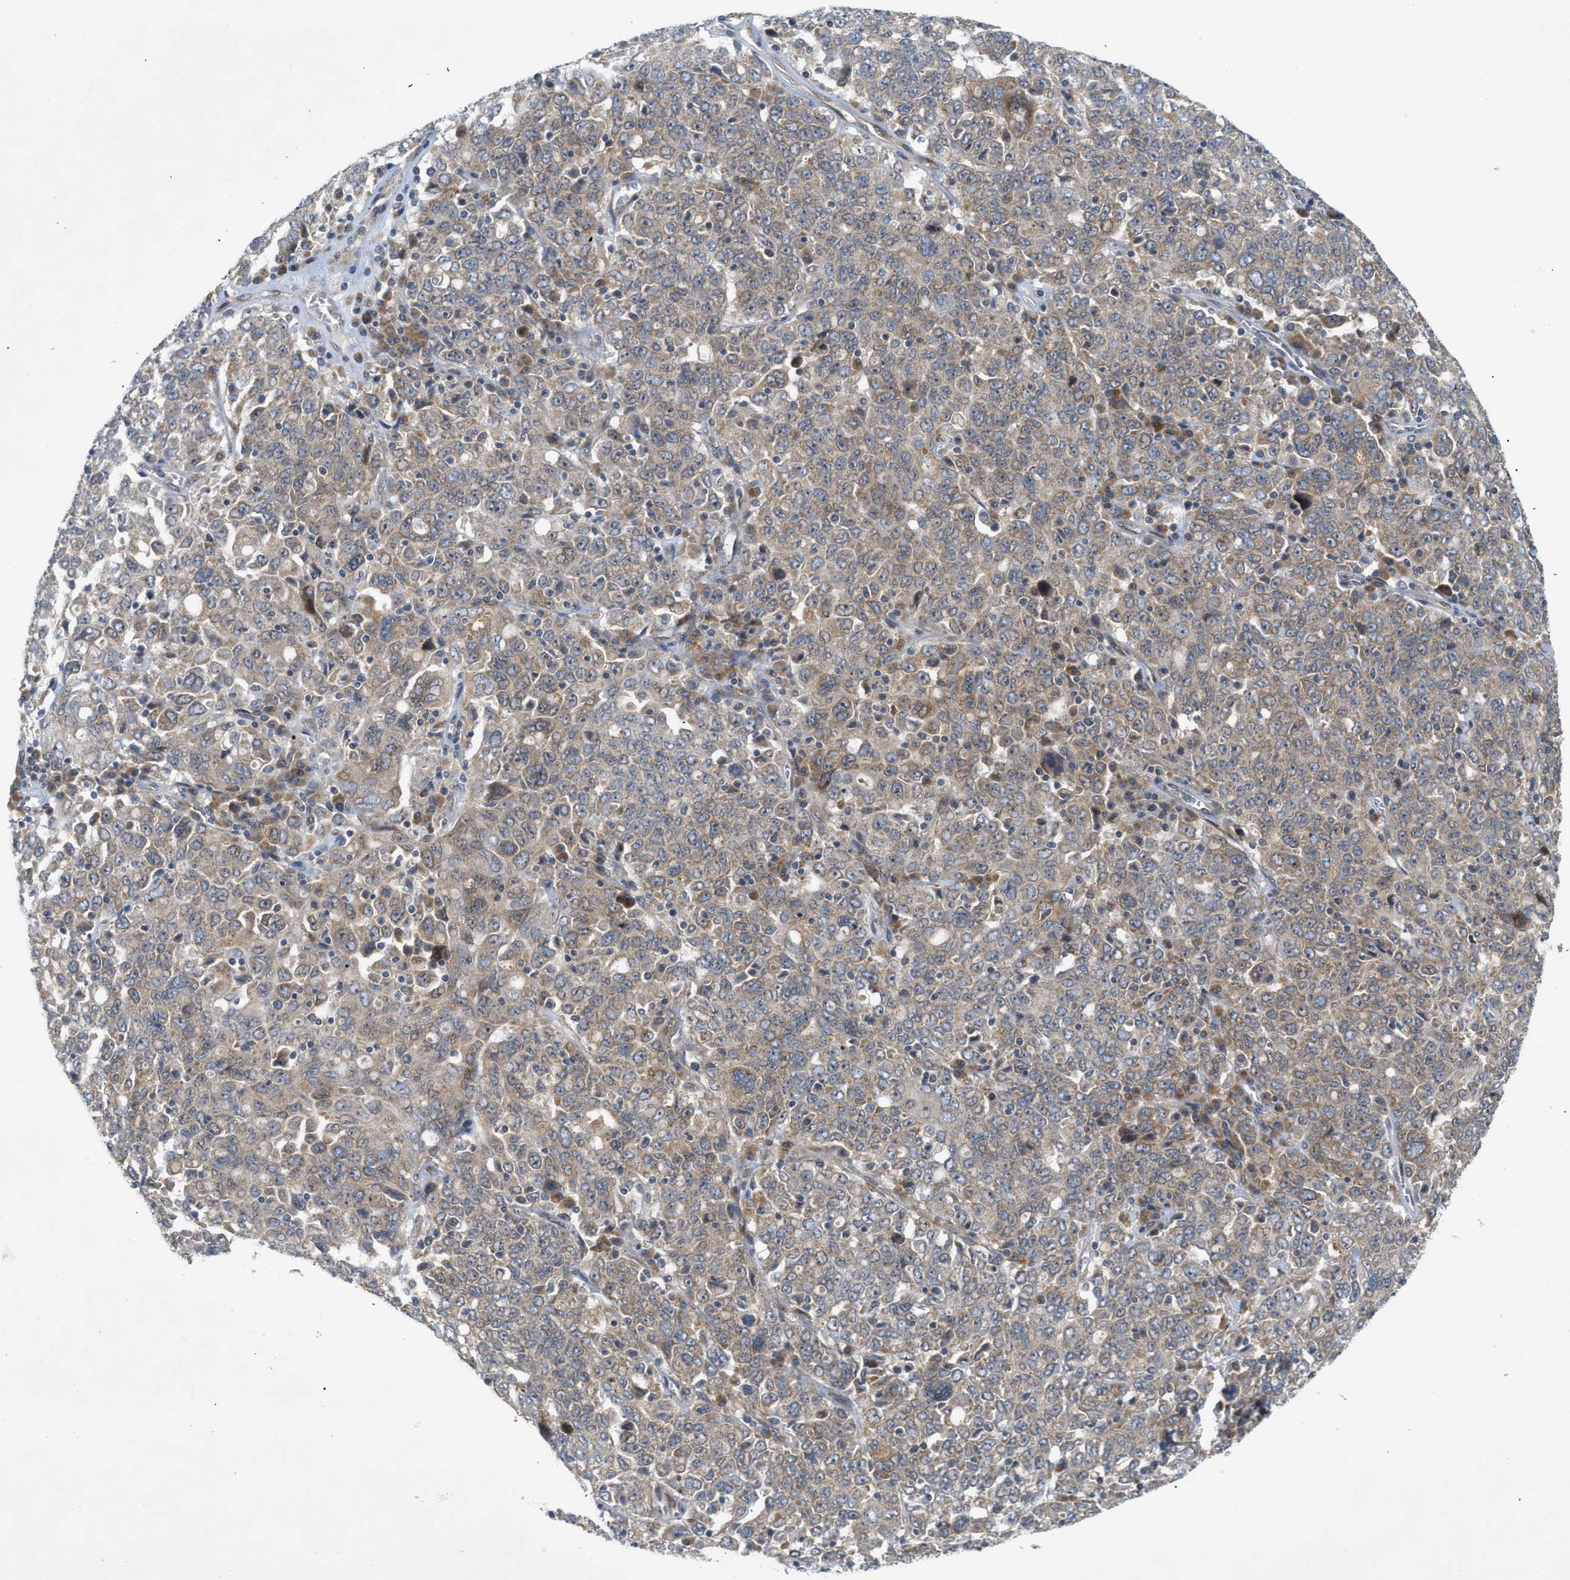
{"staining": {"intensity": "weak", "quantity": ">75%", "location": "cytoplasmic/membranous"}, "tissue": "ovarian cancer", "cell_type": "Tumor cells", "image_type": "cancer", "snomed": [{"axis": "morphology", "description": "Carcinoma, endometroid"}, {"axis": "topography", "description": "Ovary"}], "caption": "IHC image of neoplastic tissue: human endometroid carcinoma (ovarian) stained using IHC exhibits low levels of weak protein expression localized specifically in the cytoplasmic/membranous of tumor cells, appearing as a cytoplasmic/membranous brown color.", "gene": "EIF2AK3", "patient": {"sex": "female", "age": 62}}